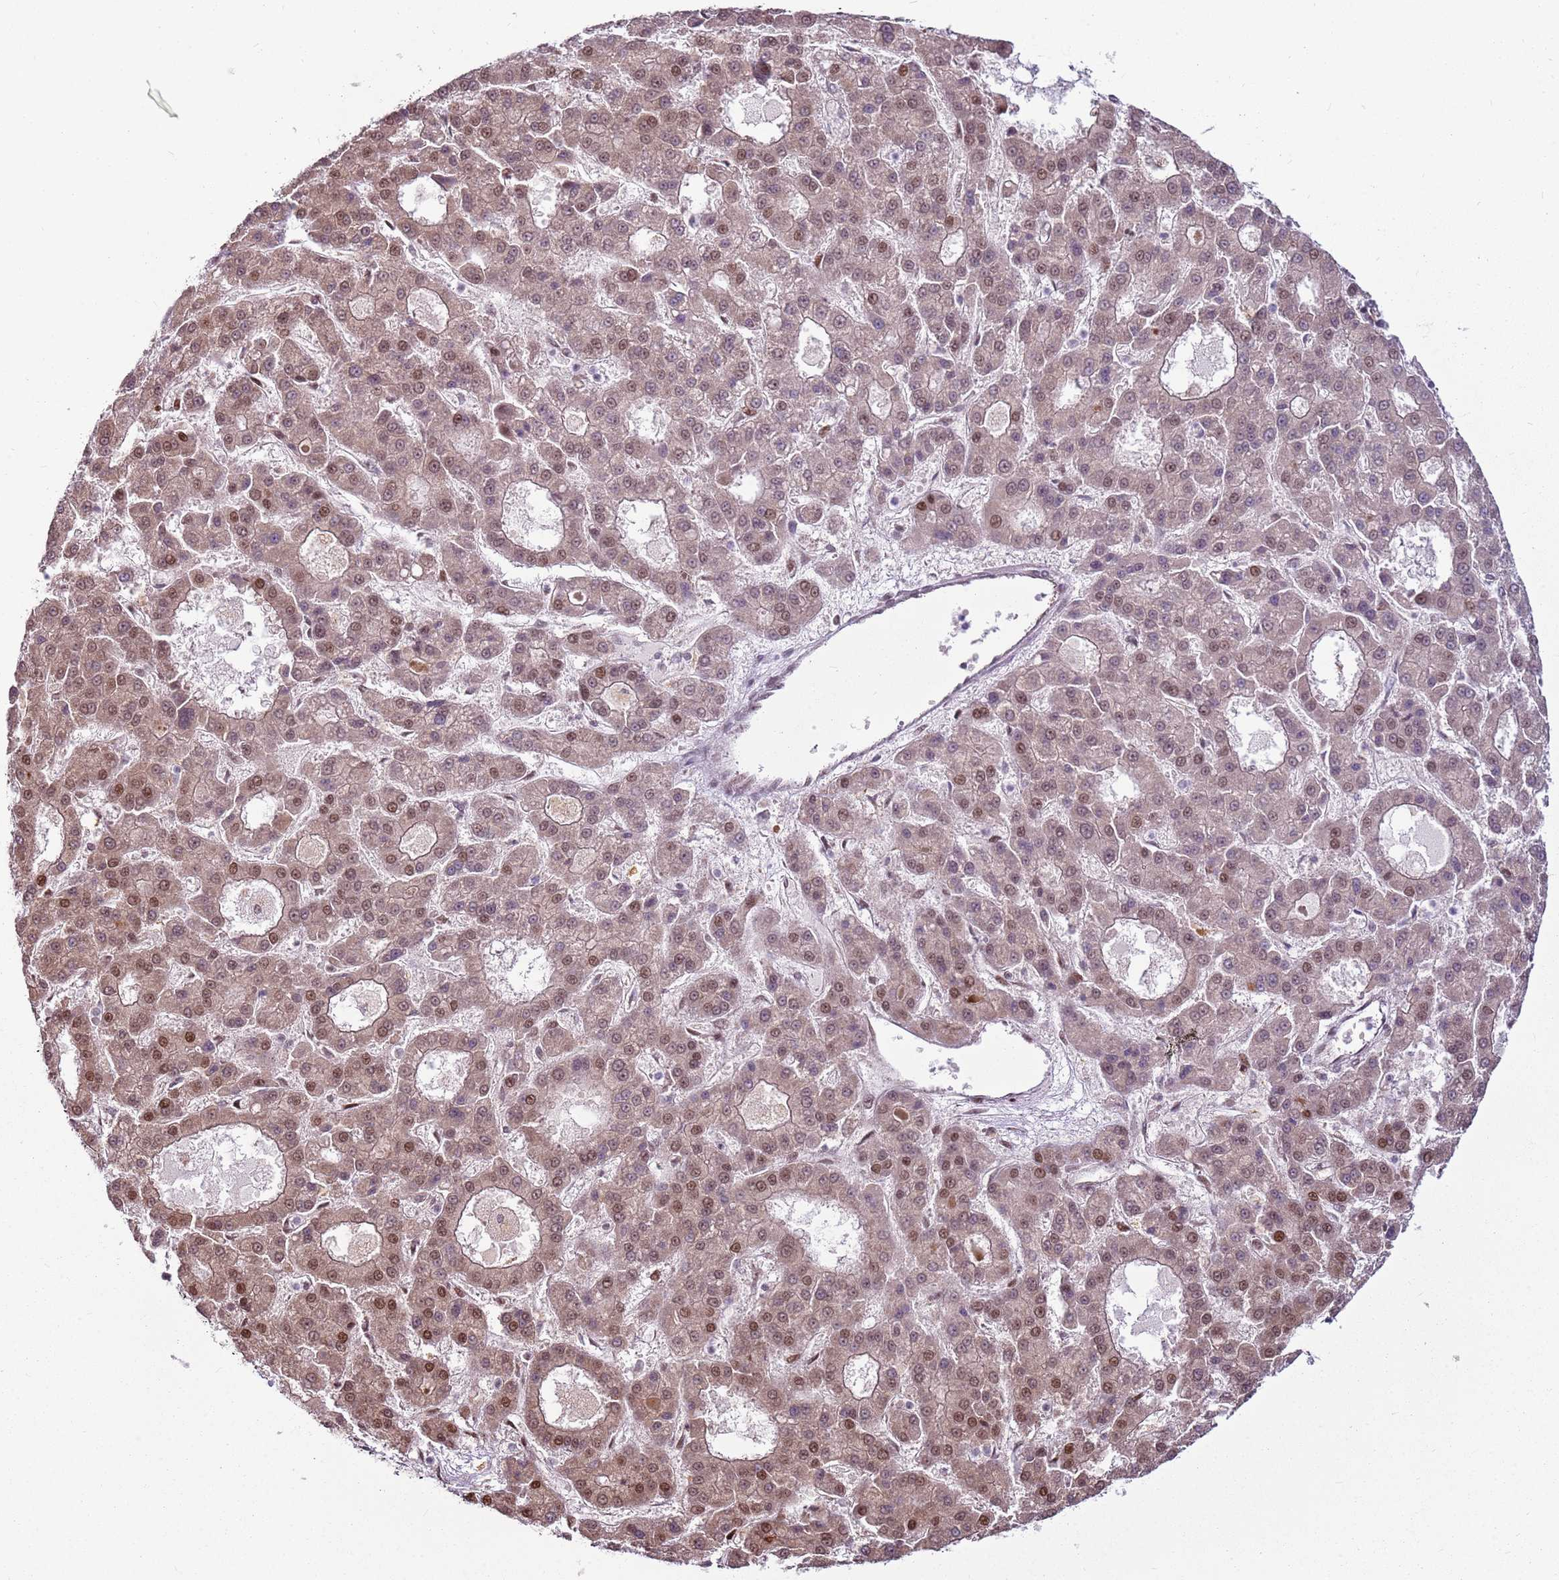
{"staining": {"intensity": "moderate", "quantity": ">75%", "location": "nuclear"}, "tissue": "liver cancer", "cell_type": "Tumor cells", "image_type": "cancer", "snomed": [{"axis": "morphology", "description": "Carcinoma, Hepatocellular, NOS"}, {"axis": "topography", "description": "Liver"}], "caption": "Protein expression analysis of human liver cancer reveals moderate nuclear expression in approximately >75% of tumor cells.", "gene": "PCTP", "patient": {"sex": "male", "age": 70}}